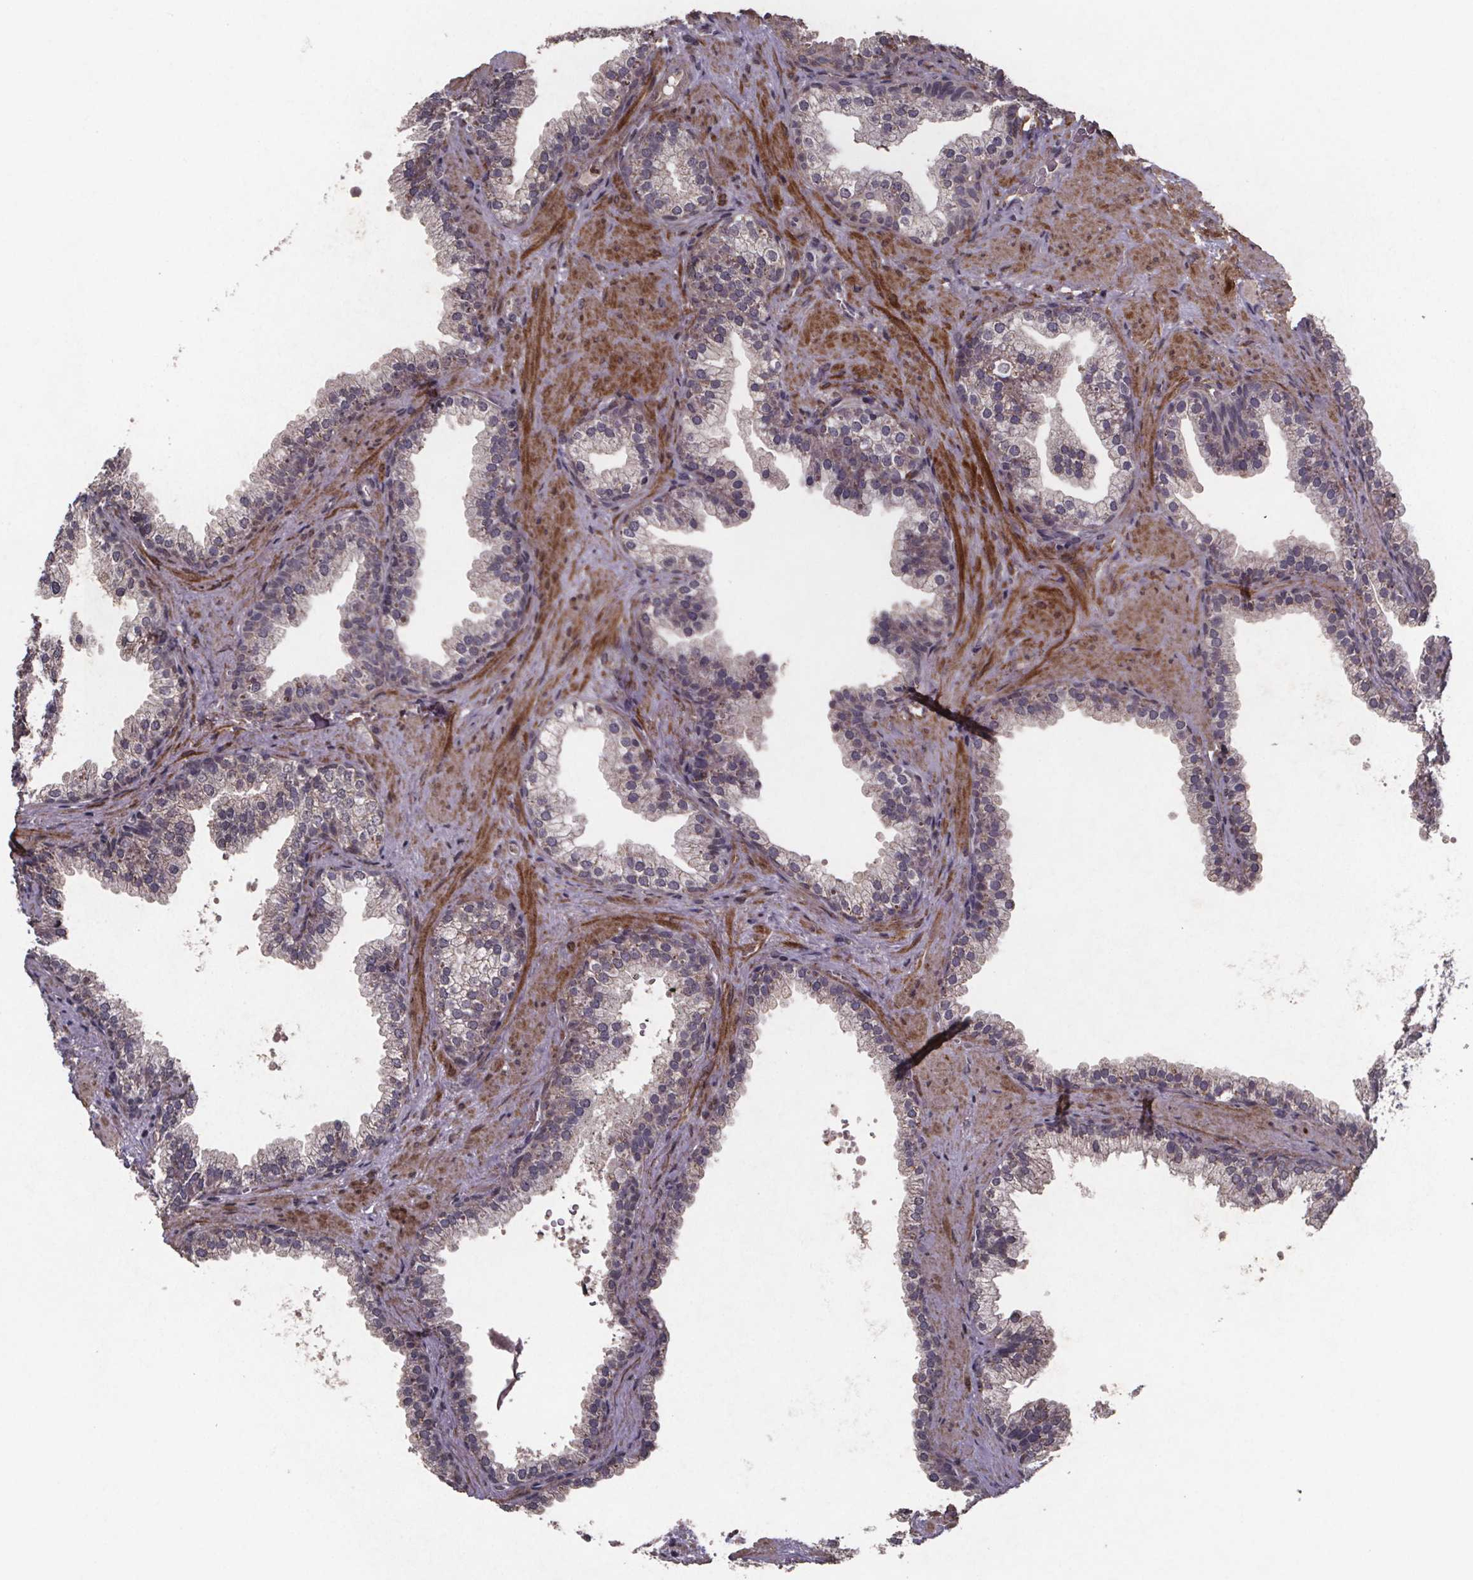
{"staining": {"intensity": "weak", "quantity": "25%-75%", "location": "cytoplasmic/membranous"}, "tissue": "prostate", "cell_type": "Glandular cells", "image_type": "normal", "snomed": [{"axis": "morphology", "description": "Normal tissue, NOS"}, {"axis": "topography", "description": "Prostate"}], "caption": "A brown stain labels weak cytoplasmic/membranous expression of a protein in glandular cells of benign prostate. (DAB (3,3'-diaminobenzidine) IHC with brightfield microscopy, high magnification).", "gene": "PALLD", "patient": {"sex": "male", "age": 79}}